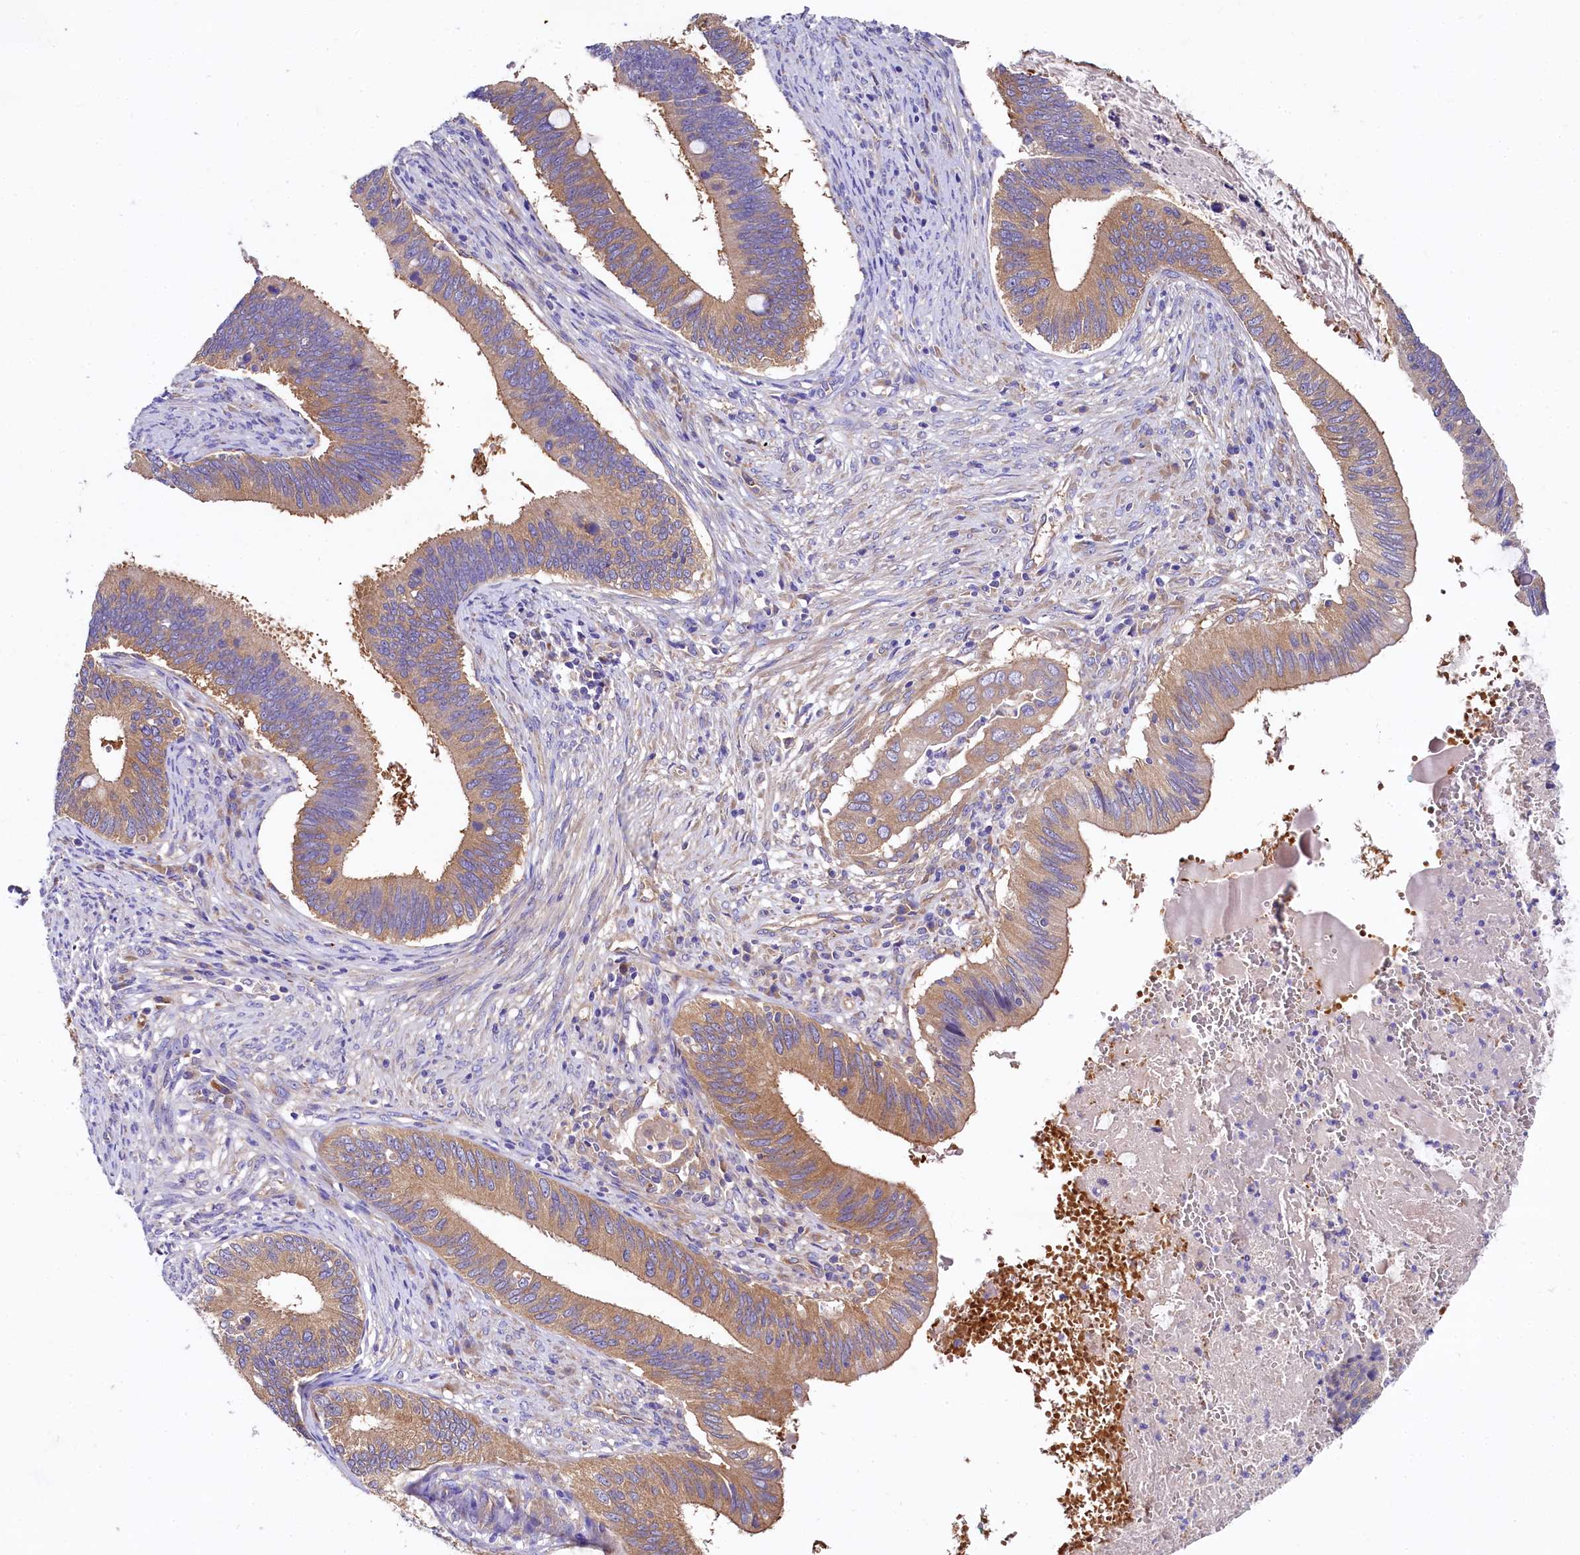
{"staining": {"intensity": "moderate", "quantity": ">75%", "location": "cytoplasmic/membranous"}, "tissue": "cervical cancer", "cell_type": "Tumor cells", "image_type": "cancer", "snomed": [{"axis": "morphology", "description": "Adenocarcinoma, NOS"}, {"axis": "topography", "description": "Cervix"}], "caption": "There is medium levels of moderate cytoplasmic/membranous expression in tumor cells of cervical adenocarcinoma, as demonstrated by immunohistochemical staining (brown color).", "gene": "QARS1", "patient": {"sex": "female", "age": 42}}